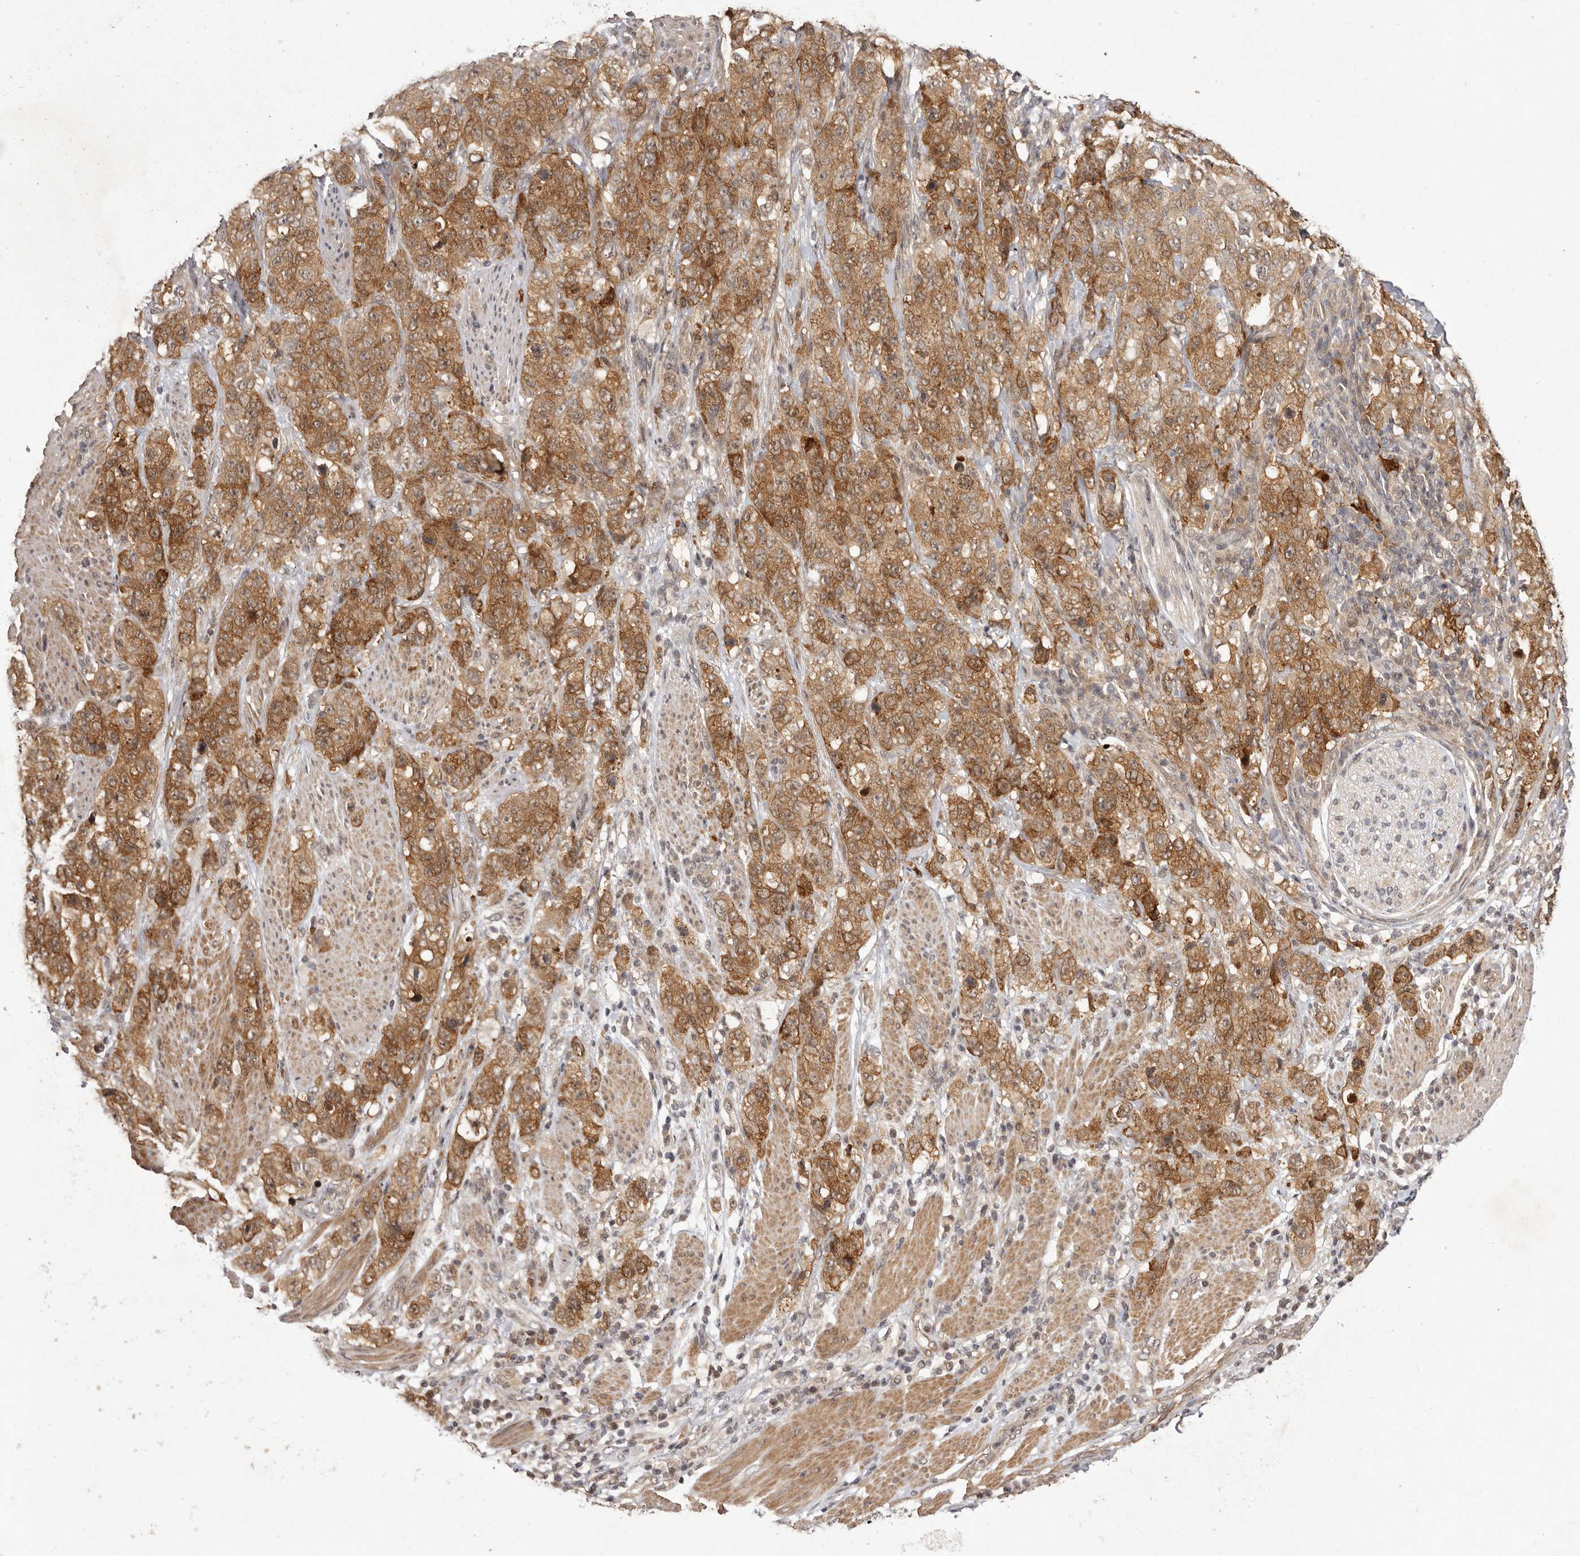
{"staining": {"intensity": "moderate", "quantity": ">75%", "location": "cytoplasmic/membranous"}, "tissue": "stomach cancer", "cell_type": "Tumor cells", "image_type": "cancer", "snomed": [{"axis": "morphology", "description": "Adenocarcinoma, NOS"}, {"axis": "topography", "description": "Stomach"}], "caption": "A brown stain highlights moderate cytoplasmic/membranous expression of a protein in human stomach cancer tumor cells. (DAB (3,3'-diaminobenzidine) IHC, brown staining for protein, blue staining for nuclei).", "gene": "BUD31", "patient": {"sex": "male", "age": 48}}